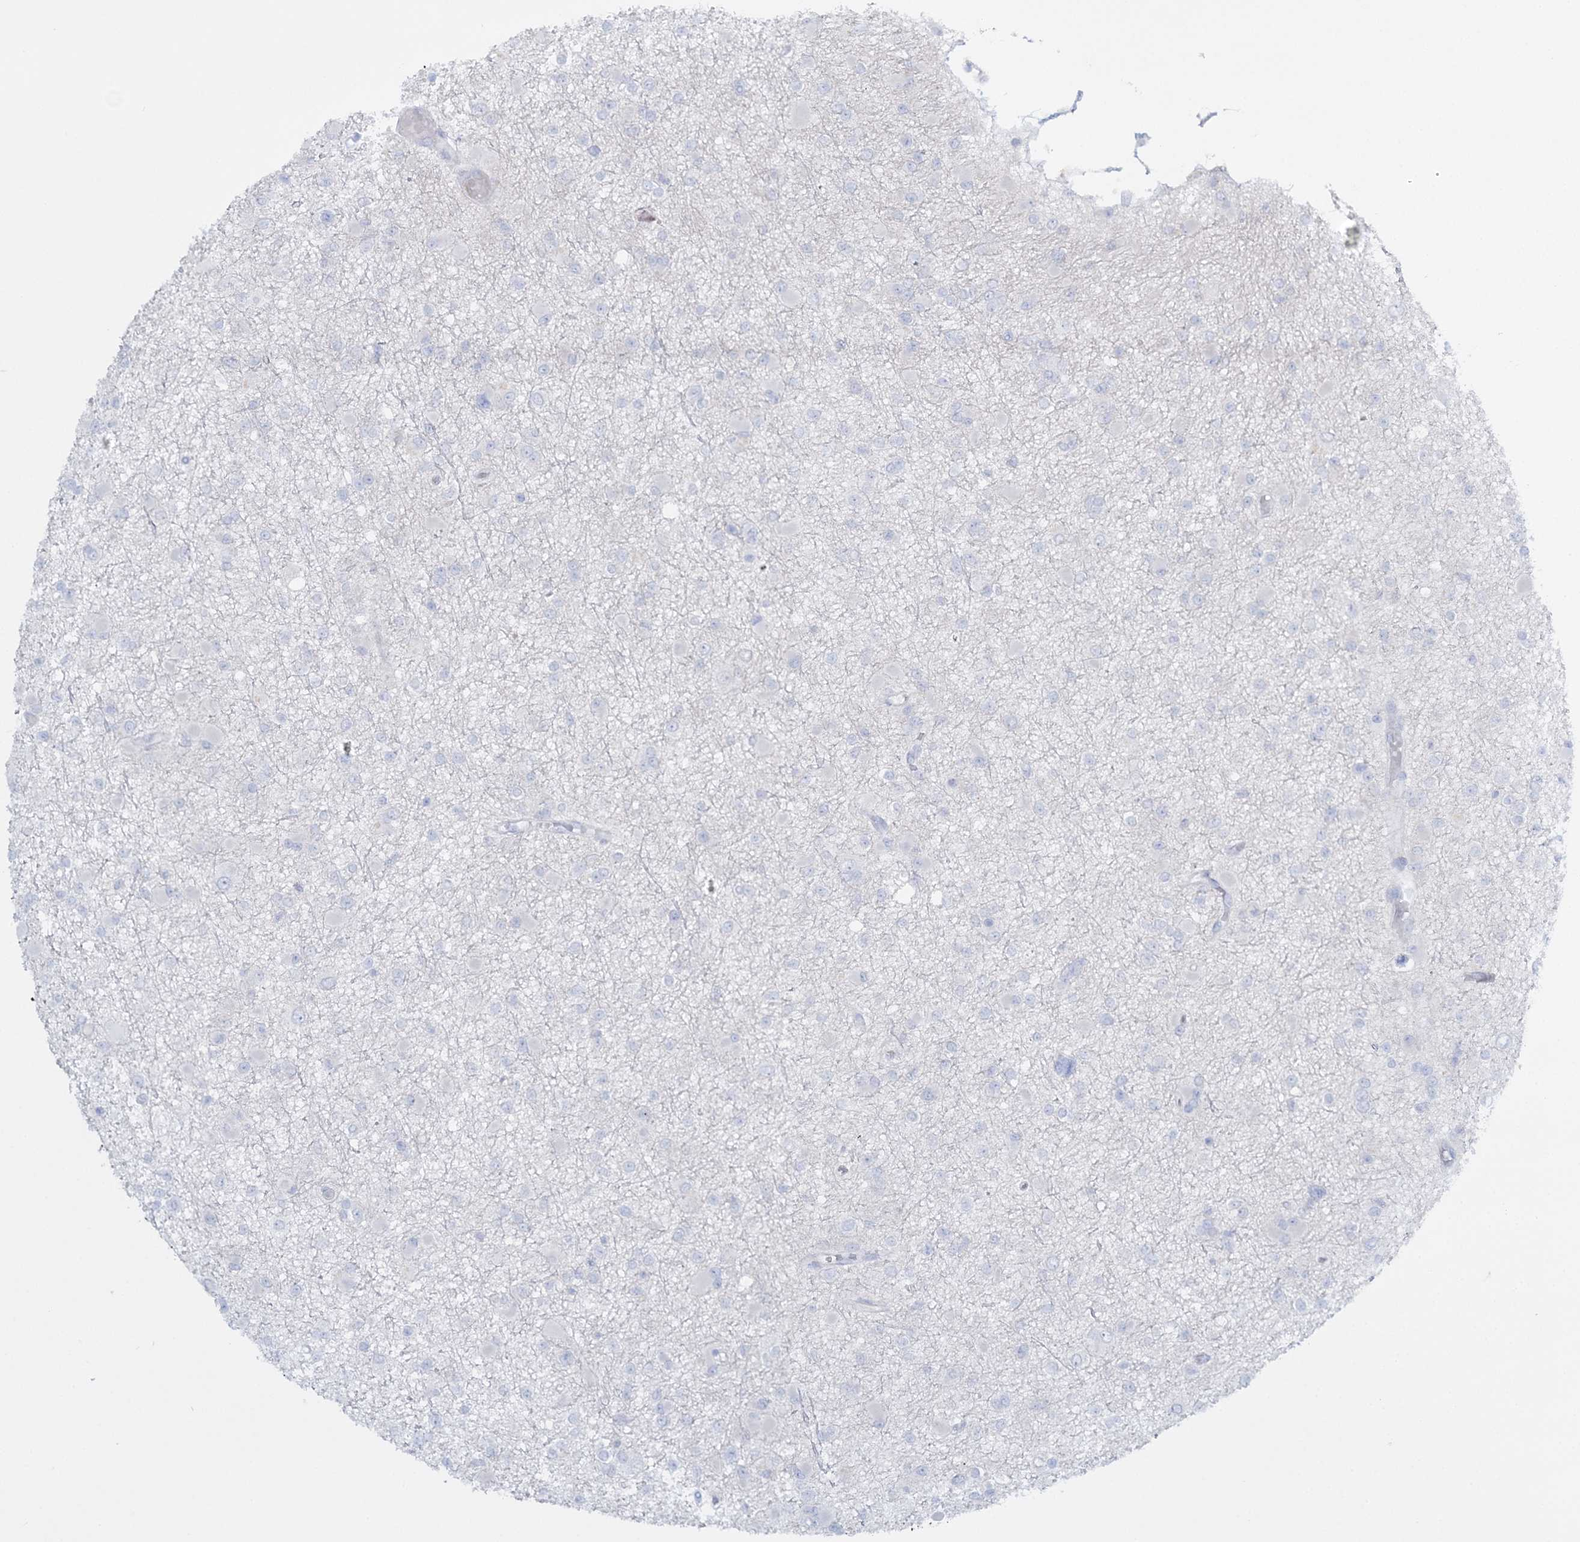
{"staining": {"intensity": "negative", "quantity": "none", "location": "none"}, "tissue": "glioma", "cell_type": "Tumor cells", "image_type": "cancer", "snomed": [{"axis": "morphology", "description": "Glioma, malignant, Low grade"}, {"axis": "topography", "description": "Brain"}], "caption": "High power microscopy photomicrograph of an IHC photomicrograph of malignant glioma (low-grade), revealing no significant staining in tumor cells. (Brightfield microscopy of DAB (3,3'-diaminobenzidine) immunohistochemistry (IHC) at high magnification).", "gene": "WDSUB1", "patient": {"sex": "female", "age": 22}}